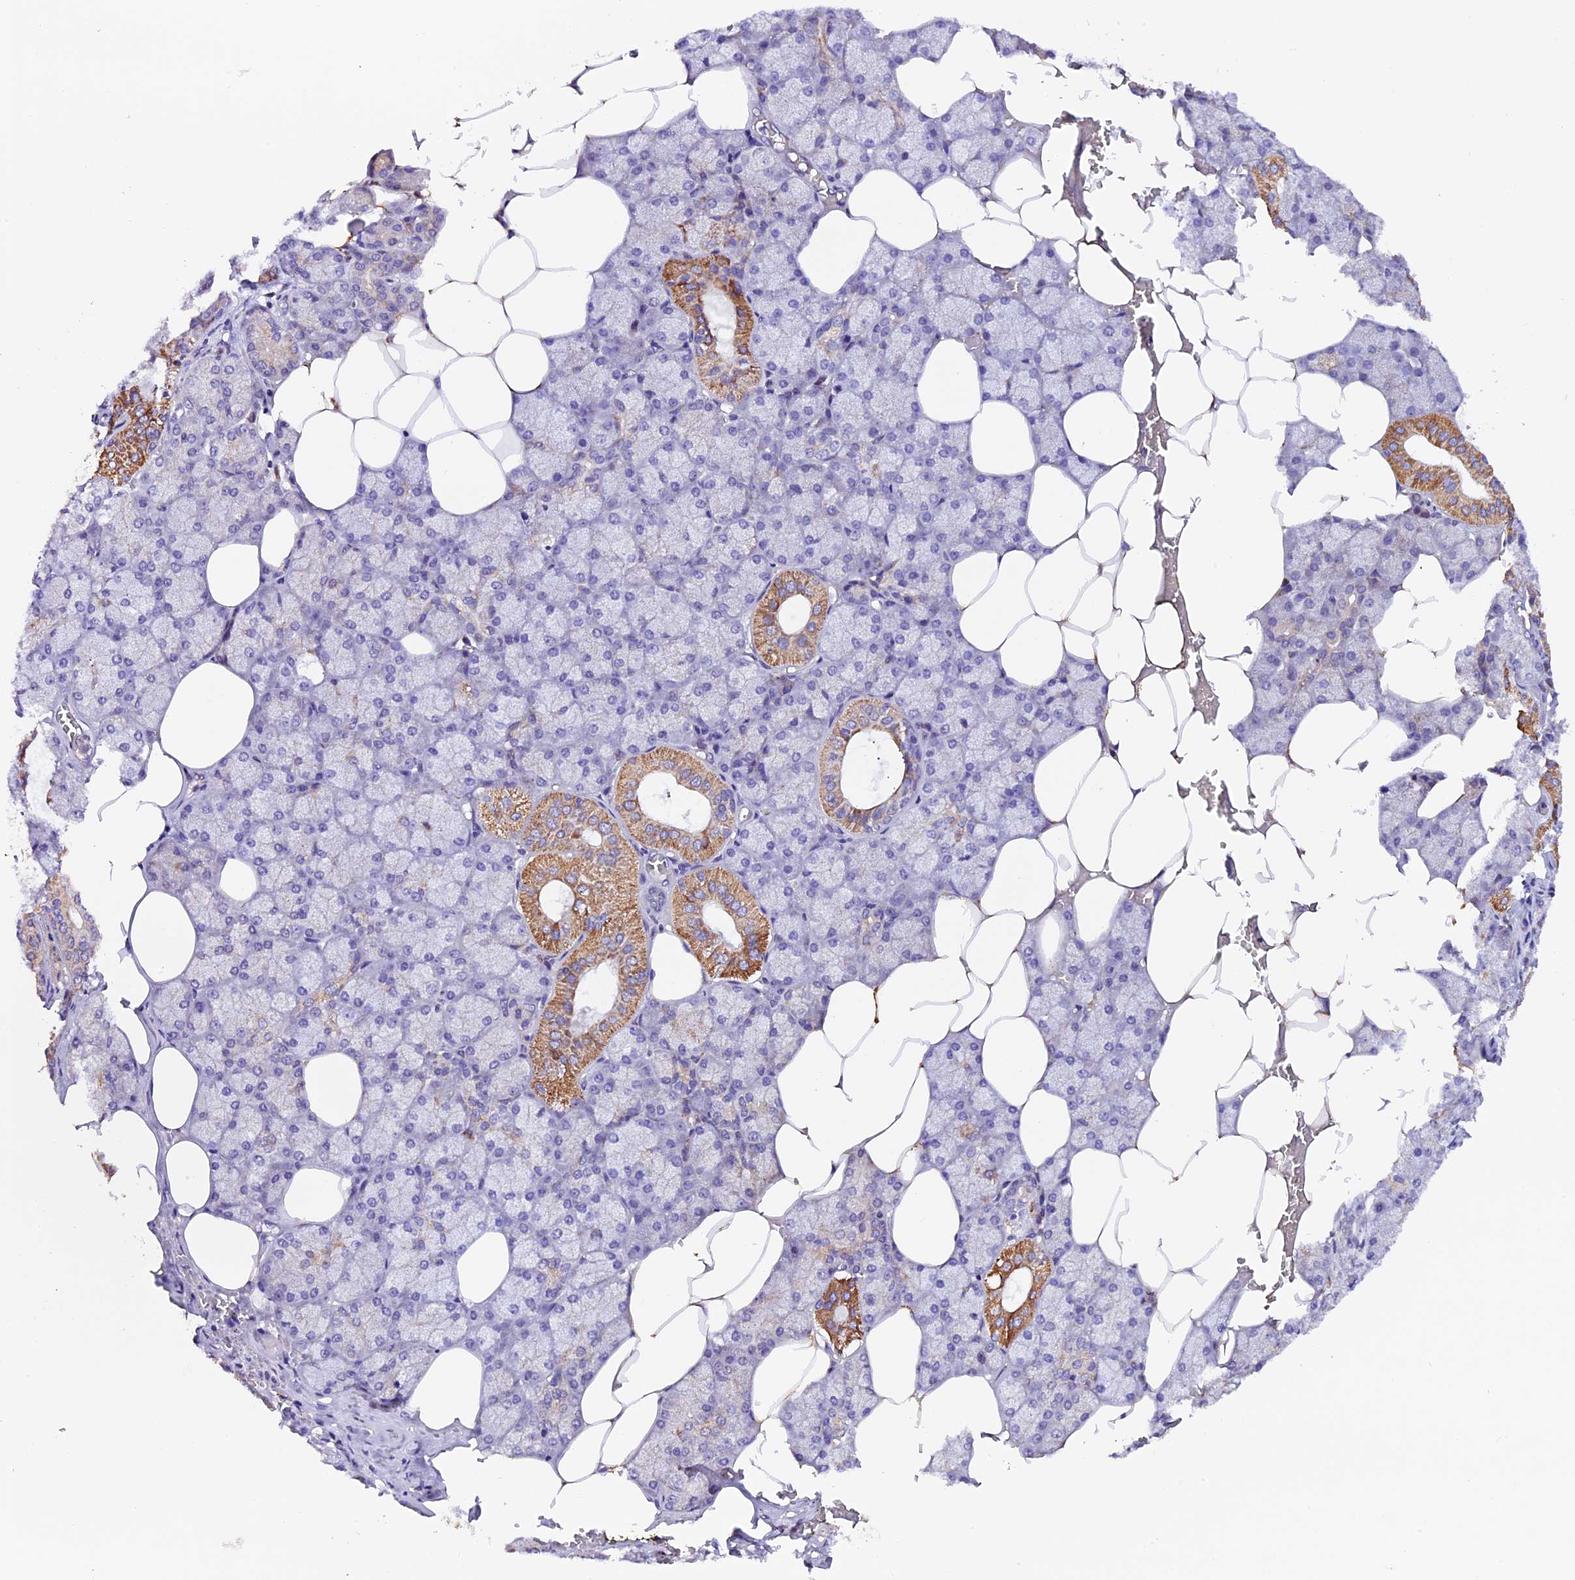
{"staining": {"intensity": "moderate", "quantity": "<25%", "location": "cytoplasmic/membranous"}, "tissue": "salivary gland", "cell_type": "Glandular cells", "image_type": "normal", "snomed": [{"axis": "morphology", "description": "Normal tissue, NOS"}, {"axis": "topography", "description": "Salivary gland"}], "caption": "The photomicrograph displays immunohistochemical staining of unremarkable salivary gland. There is moderate cytoplasmic/membranous expression is appreciated in about <25% of glandular cells.", "gene": "DDX28", "patient": {"sex": "male", "age": 62}}